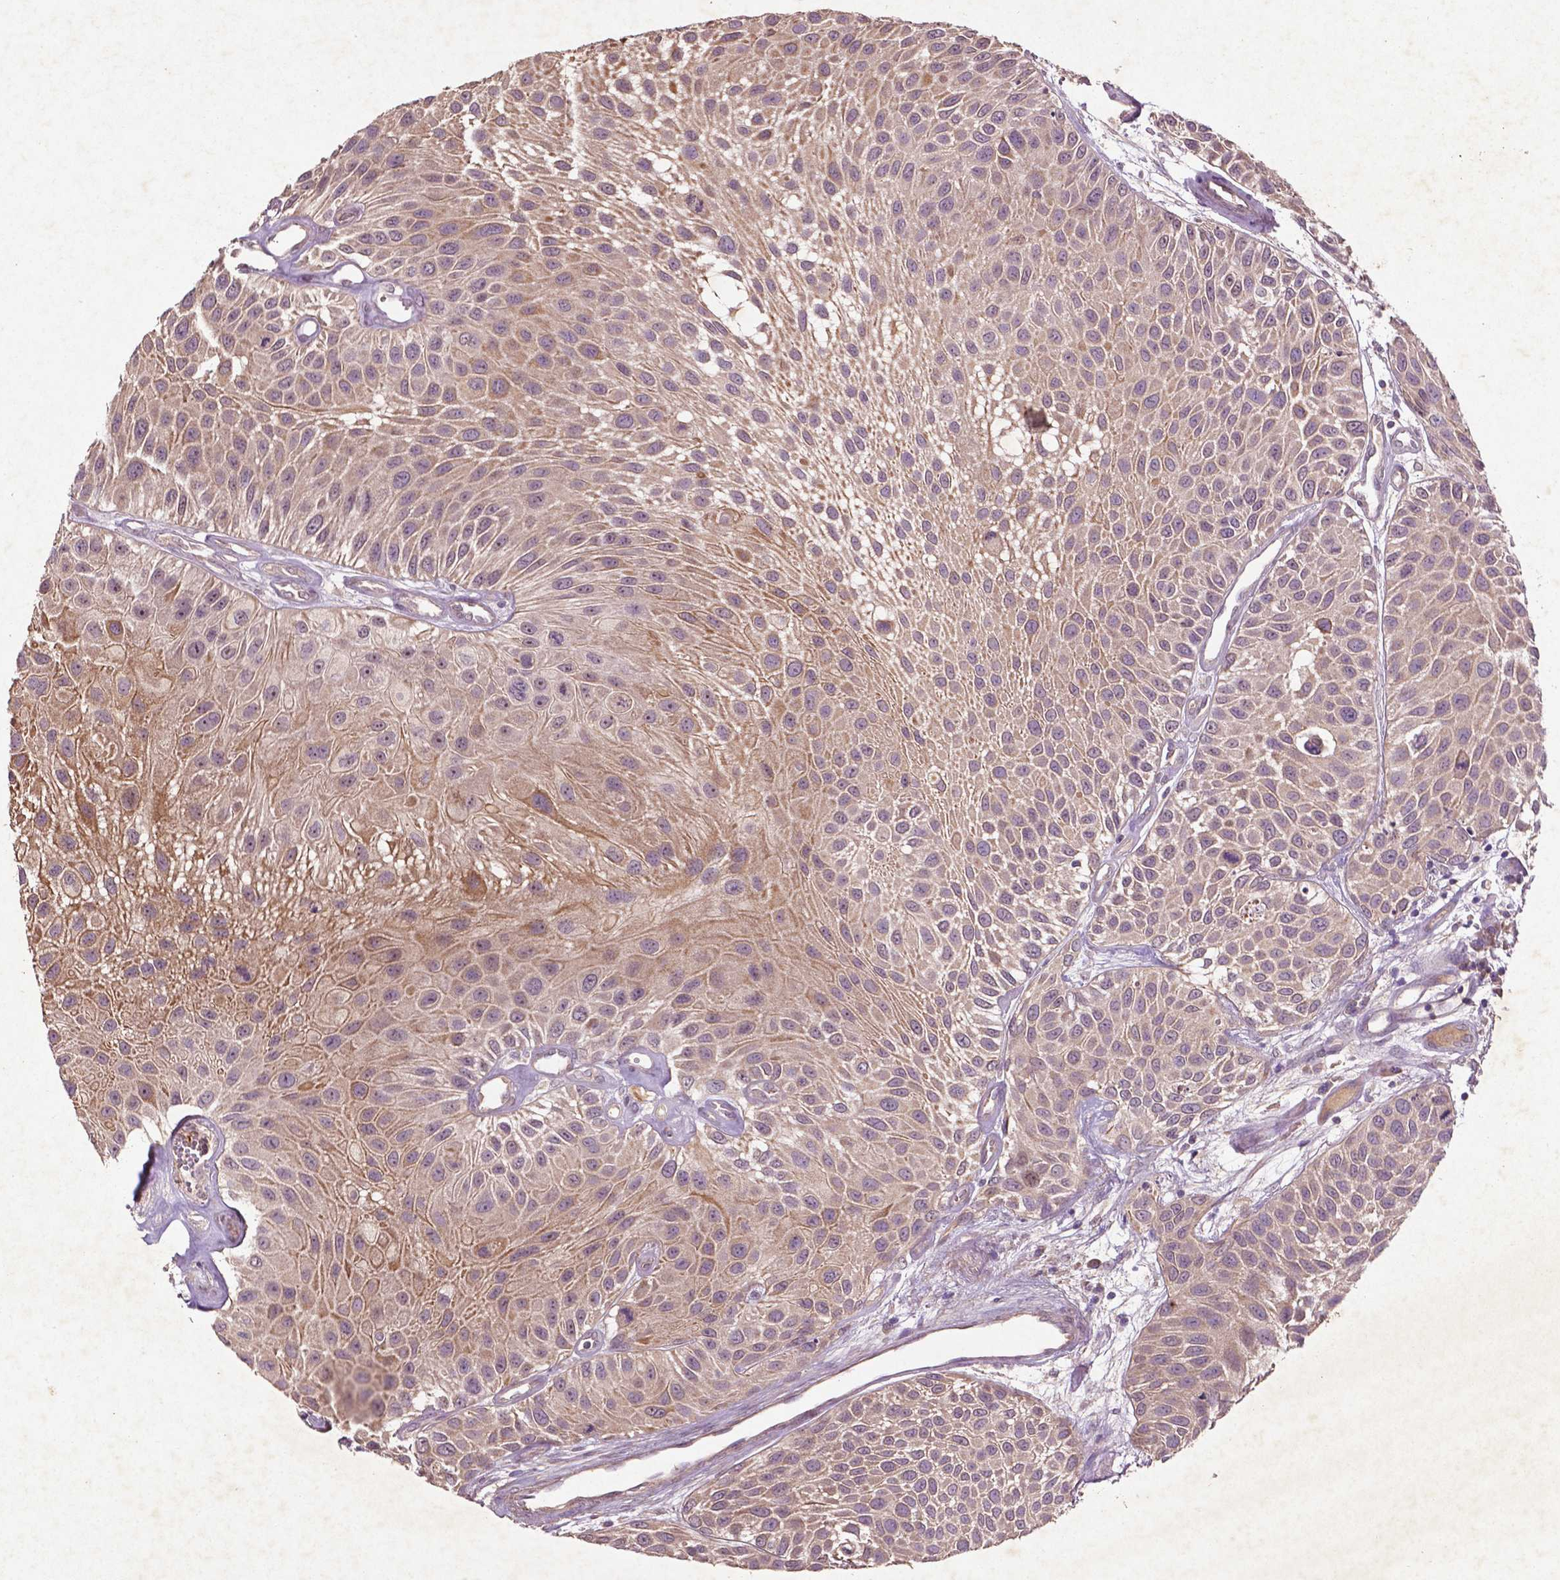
{"staining": {"intensity": "moderate", "quantity": ">75%", "location": "cytoplasmic/membranous"}, "tissue": "urothelial cancer", "cell_type": "Tumor cells", "image_type": "cancer", "snomed": [{"axis": "morphology", "description": "Urothelial carcinoma, Low grade"}, {"axis": "topography", "description": "Urinary bladder"}], "caption": "Immunohistochemistry (IHC) (DAB) staining of human urothelial cancer demonstrates moderate cytoplasmic/membranous protein expression in approximately >75% of tumor cells. (Stains: DAB (3,3'-diaminobenzidine) in brown, nuclei in blue, Microscopy: brightfield microscopy at high magnification).", "gene": "COQ2", "patient": {"sex": "female", "age": 87}}